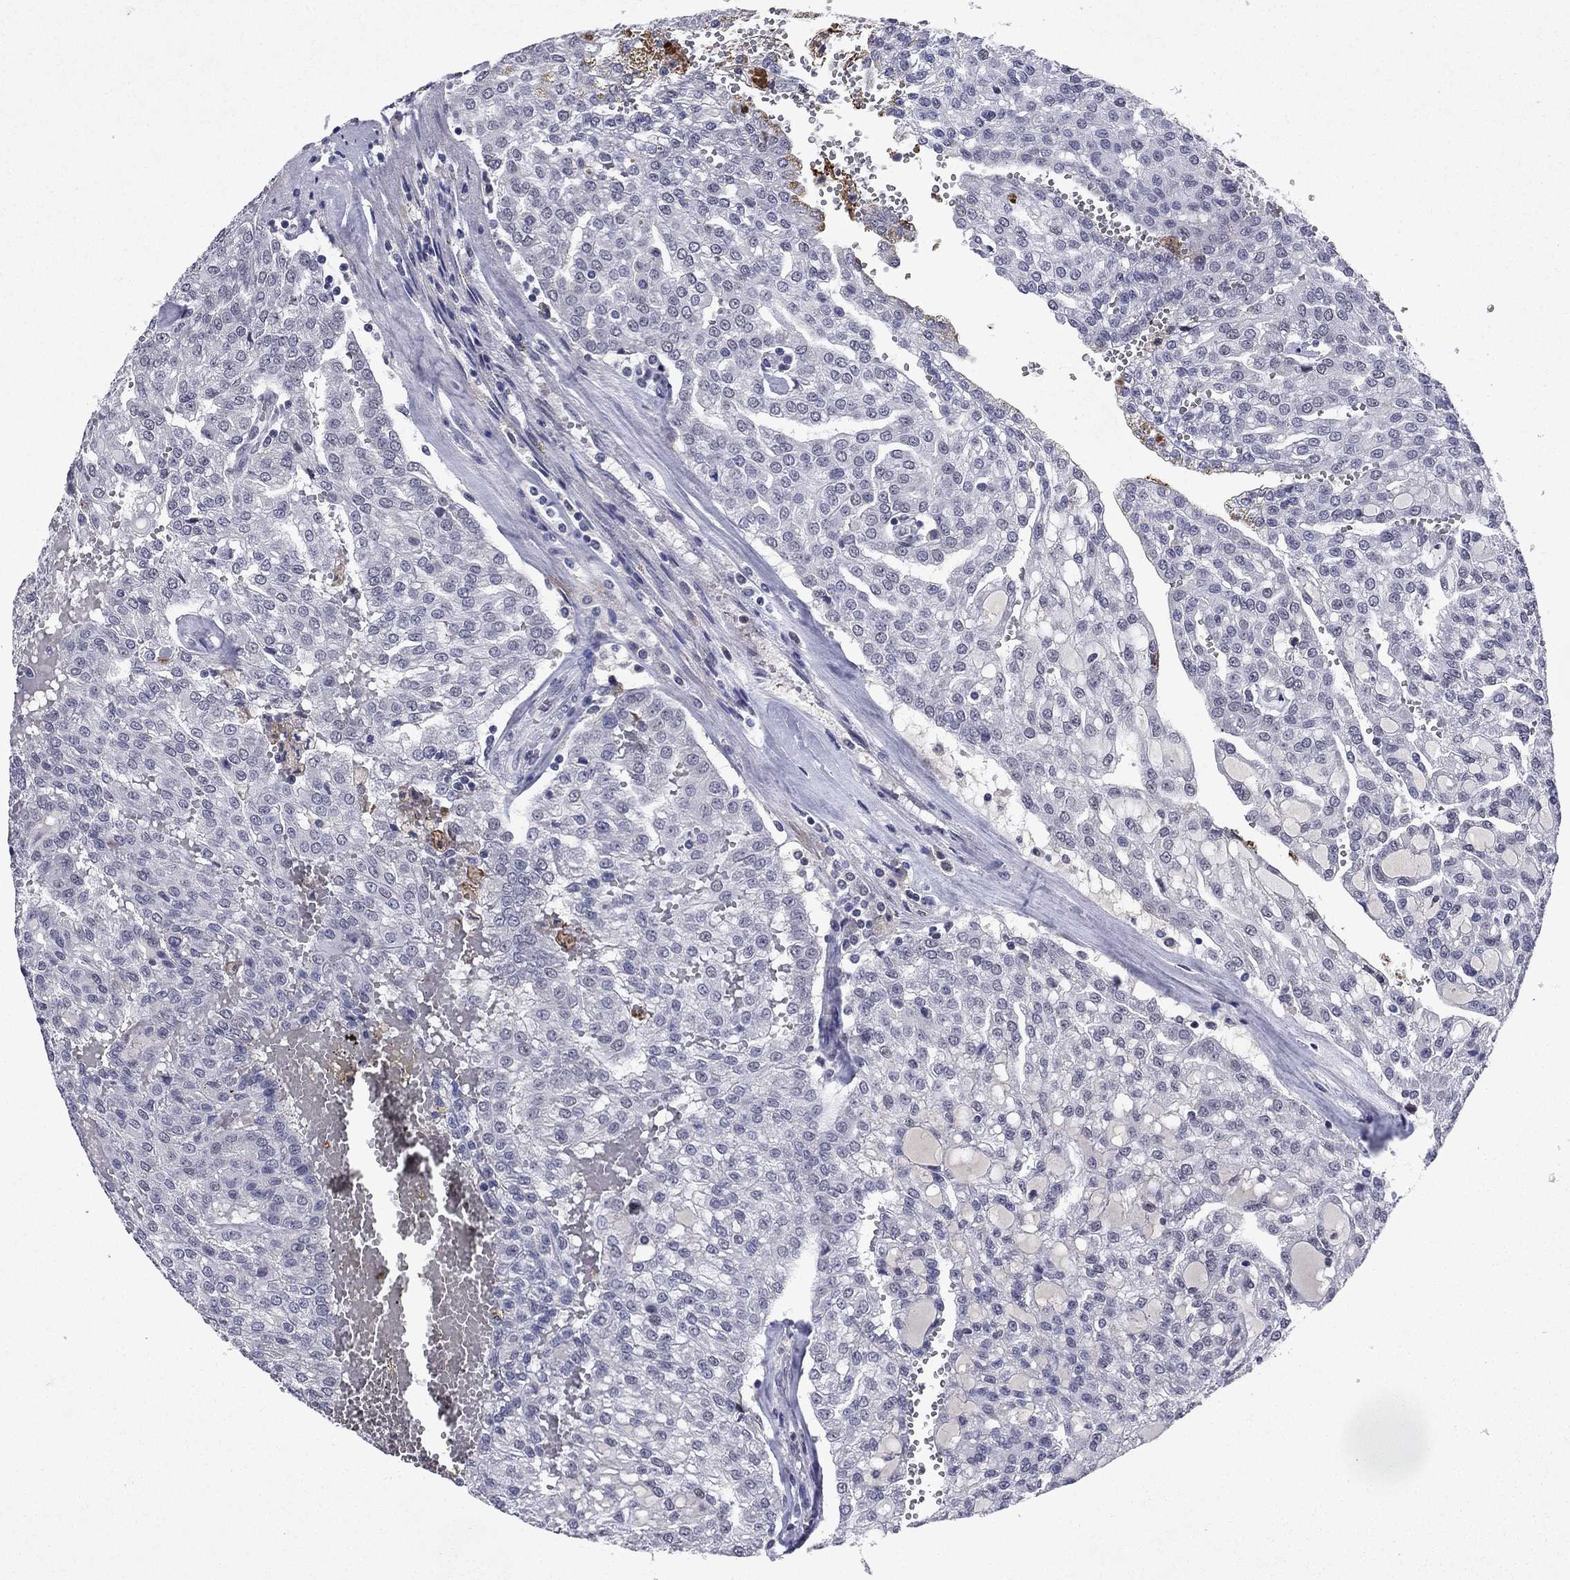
{"staining": {"intensity": "negative", "quantity": "none", "location": "none"}, "tissue": "renal cancer", "cell_type": "Tumor cells", "image_type": "cancer", "snomed": [{"axis": "morphology", "description": "Adenocarcinoma, NOS"}, {"axis": "topography", "description": "Kidney"}], "caption": "Histopathology image shows no significant protein expression in tumor cells of adenocarcinoma (renal).", "gene": "ECM1", "patient": {"sex": "male", "age": 63}}